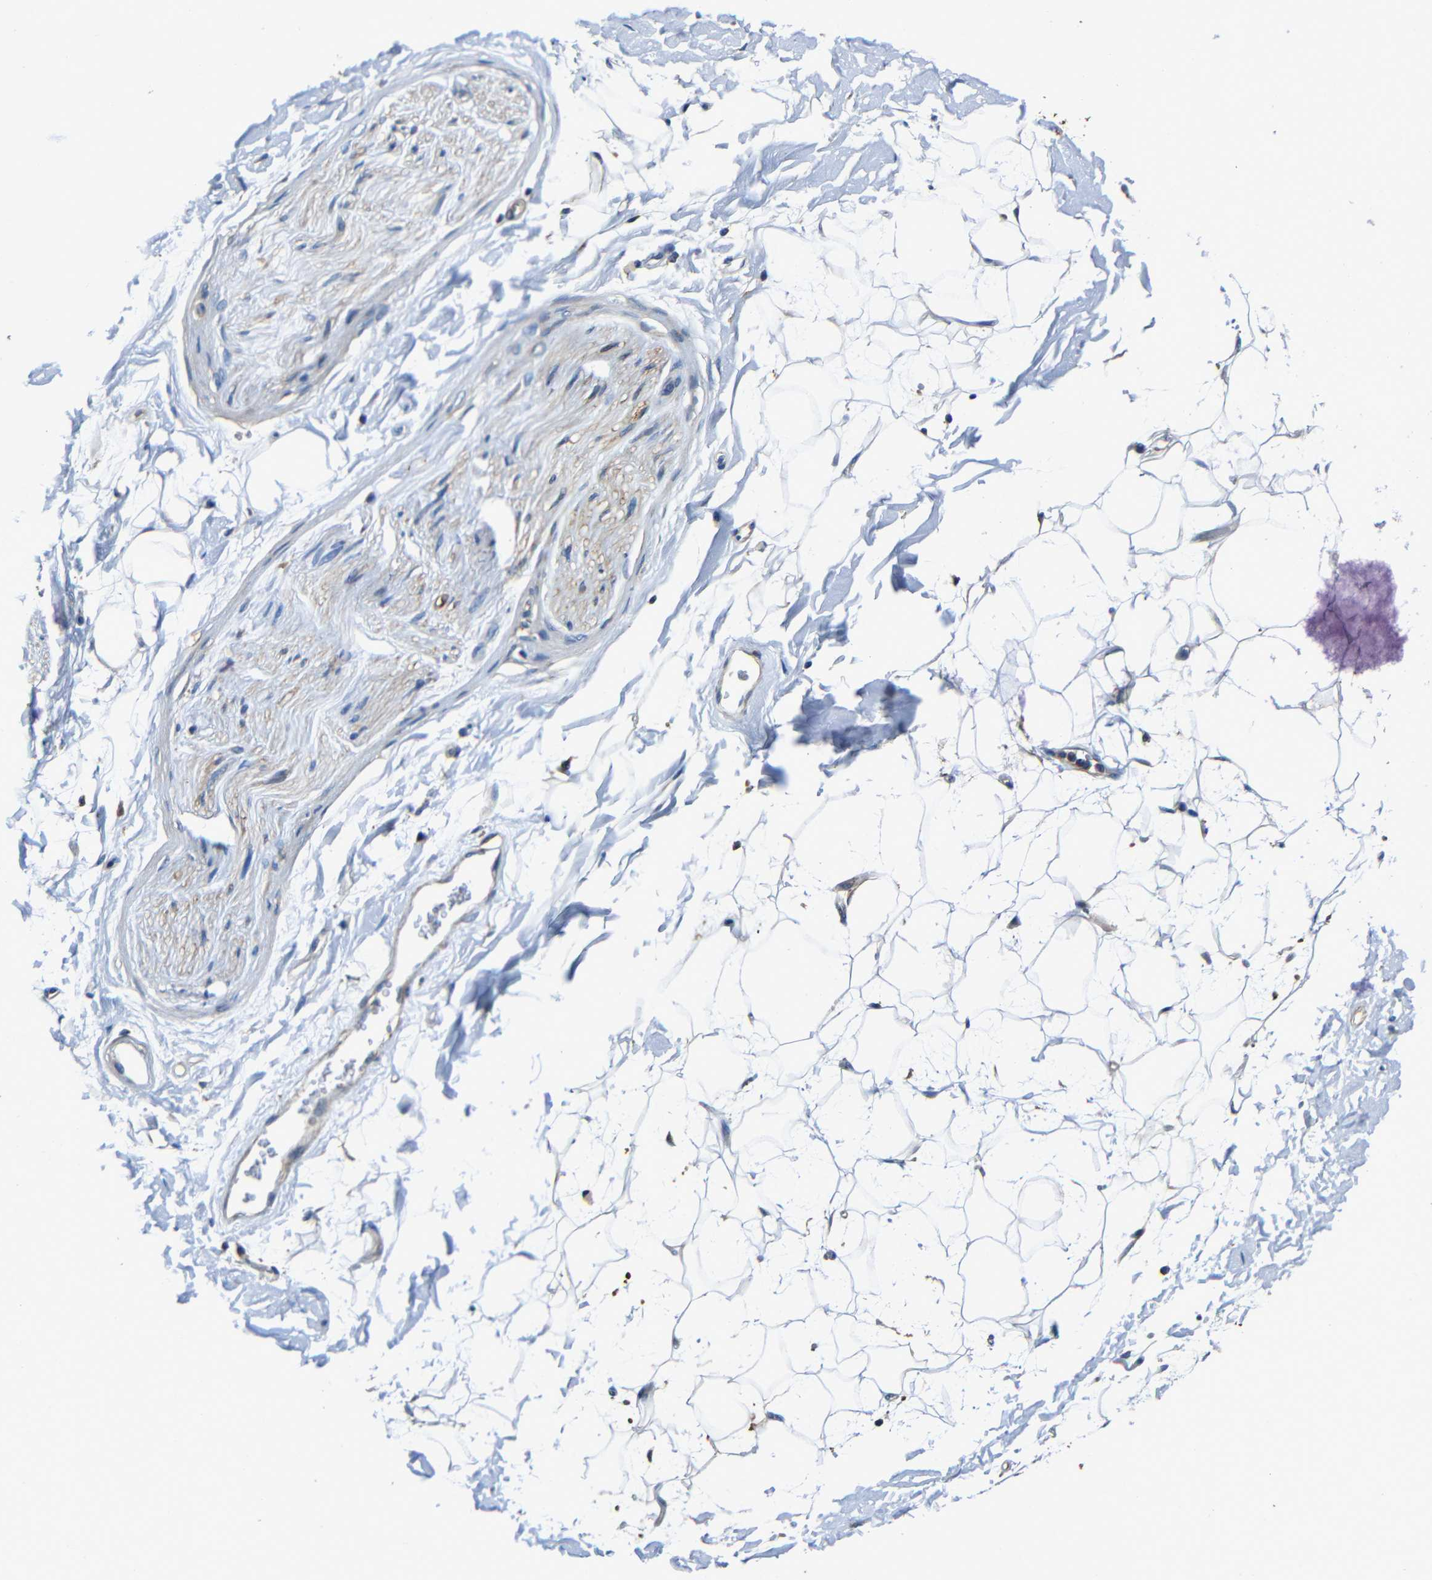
{"staining": {"intensity": "negative", "quantity": "none", "location": "none"}, "tissue": "adipose tissue", "cell_type": "Adipocytes", "image_type": "normal", "snomed": [{"axis": "morphology", "description": "Normal tissue, NOS"}, {"axis": "topography", "description": "Soft tissue"}], "caption": "An image of human adipose tissue is negative for staining in adipocytes. The staining is performed using DAB (3,3'-diaminobenzidine) brown chromogen with nuclei counter-stained in using hematoxylin.", "gene": "GDI1", "patient": {"sex": "male", "age": 72}}